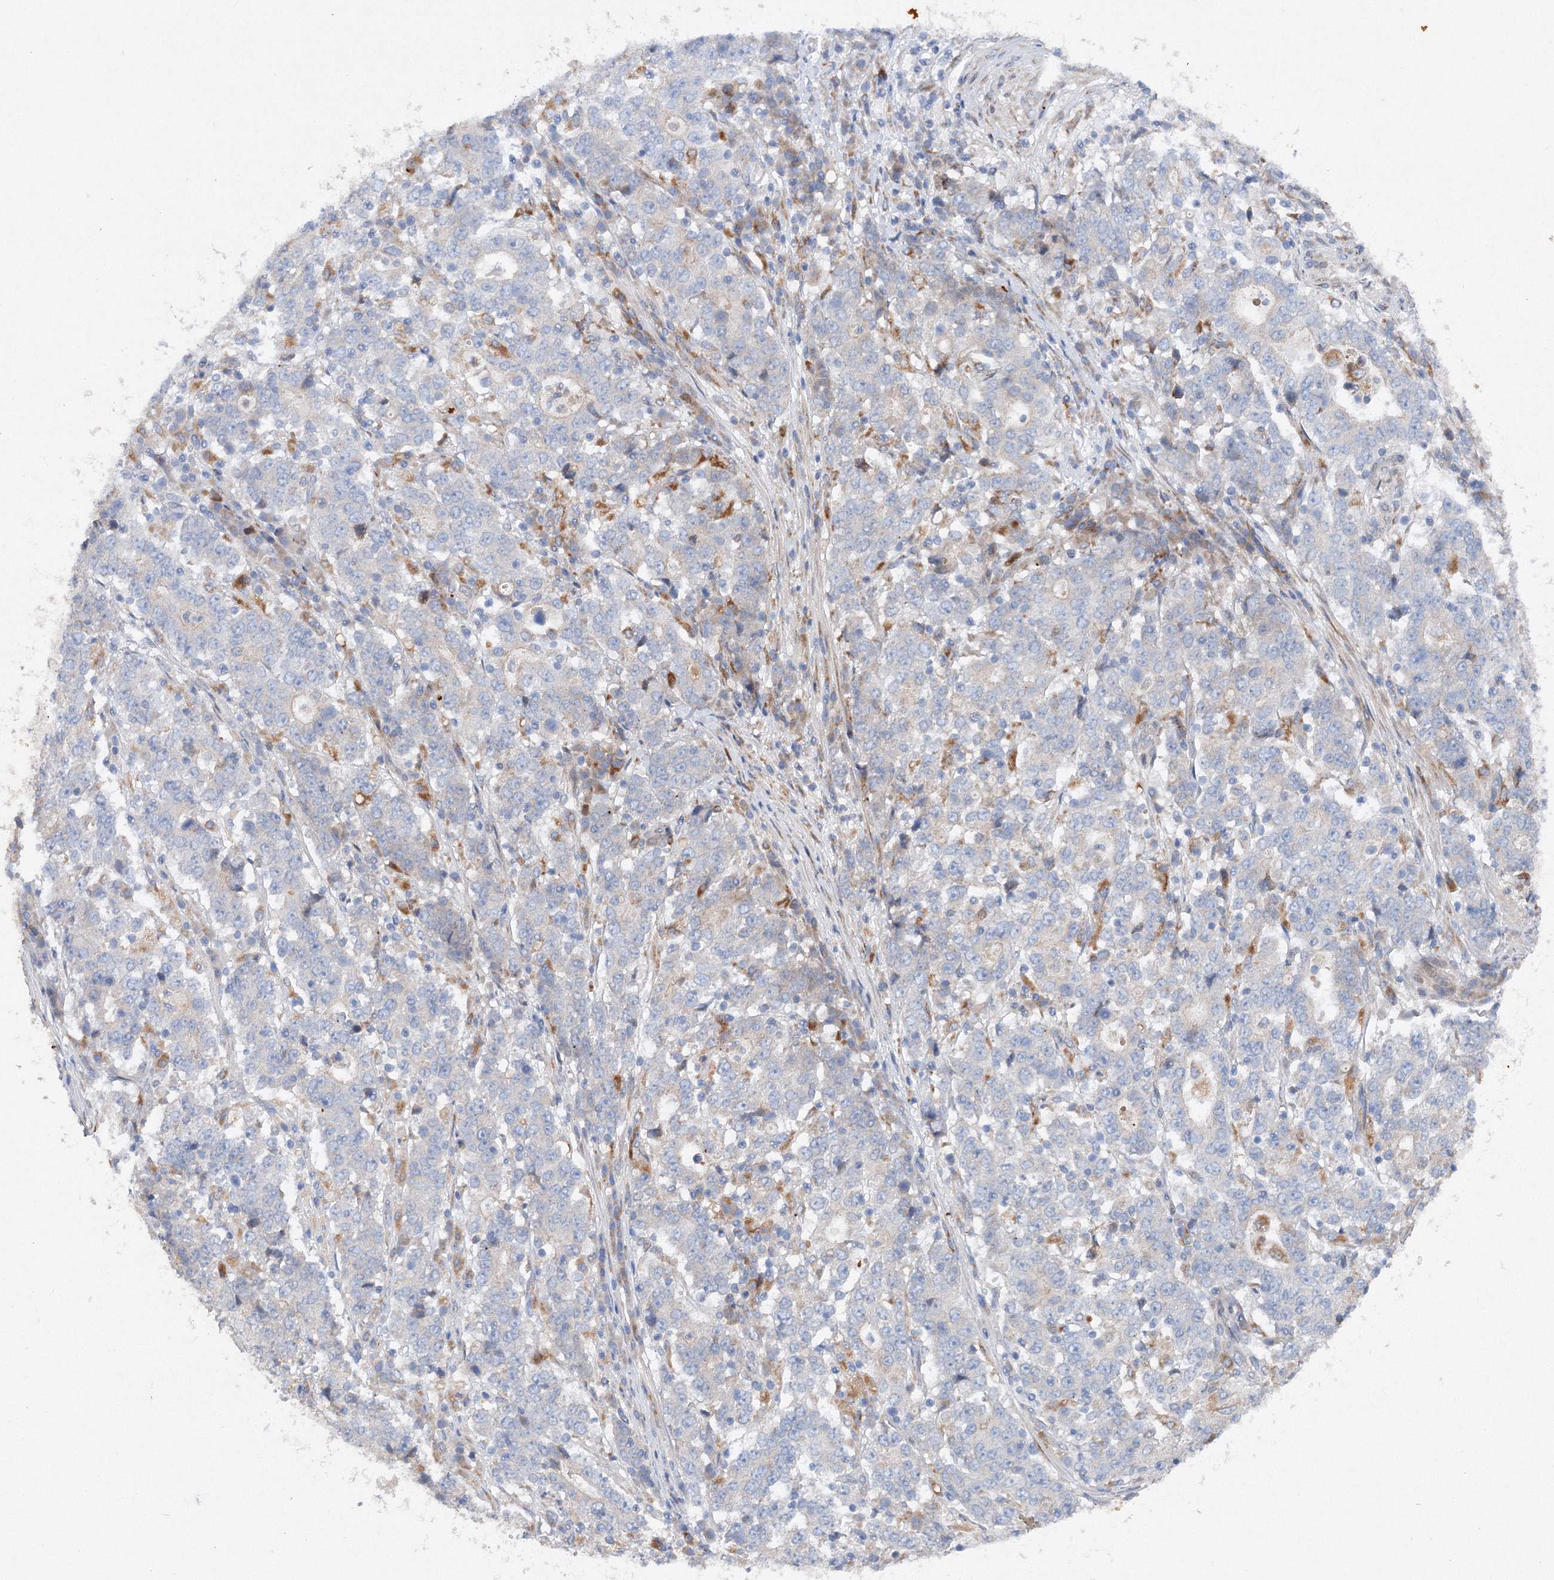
{"staining": {"intensity": "negative", "quantity": "none", "location": "none"}, "tissue": "stomach cancer", "cell_type": "Tumor cells", "image_type": "cancer", "snomed": [{"axis": "morphology", "description": "Adenocarcinoma, NOS"}, {"axis": "topography", "description": "Stomach"}], "caption": "Immunohistochemical staining of human stomach cancer demonstrates no significant staining in tumor cells.", "gene": "SLC36A1", "patient": {"sex": "male", "age": 59}}